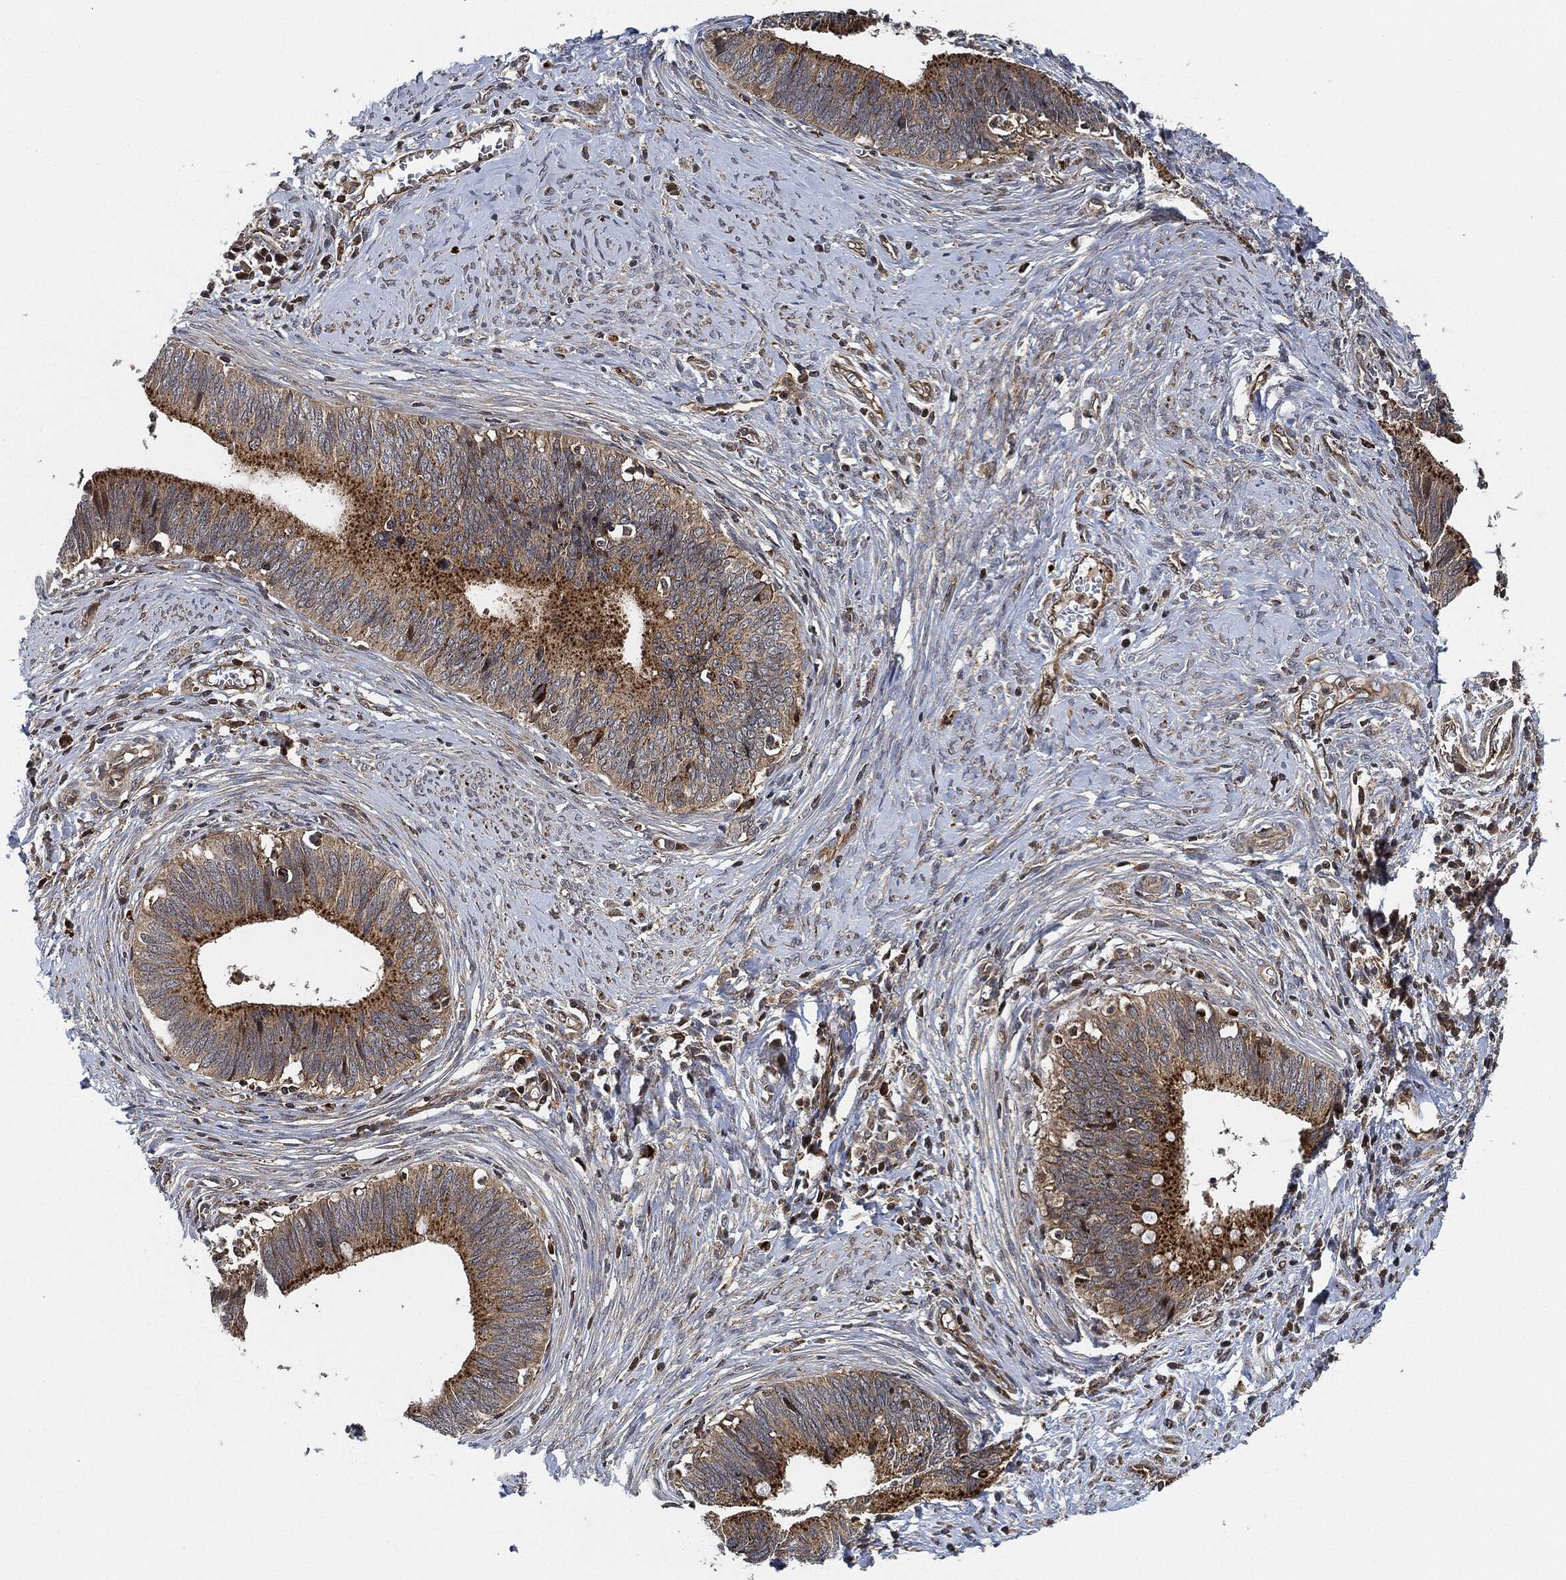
{"staining": {"intensity": "strong", "quantity": "25%-75%", "location": "cytoplasmic/membranous"}, "tissue": "cervical cancer", "cell_type": "Tumor cells", "image_type": "cancer", "snomed": [{"axis": "morphology", "description": "Adenocarcinoma, NOS"}, {"axis": "topography", "description": "Cervix"}], "caption": "Immunohistochemical staining of human cervical cancer (adenocarcinoma) exhibits strong cytoplasmic/membranous protein positivity in about 25%-75% of tumor cells. (DAB (3,3'-diaminobenzidine) = brown stain, brightfield microscopy at high magnification).", "gene": "MAP3K3", "patient": {"sex": "female", "age": 42}}